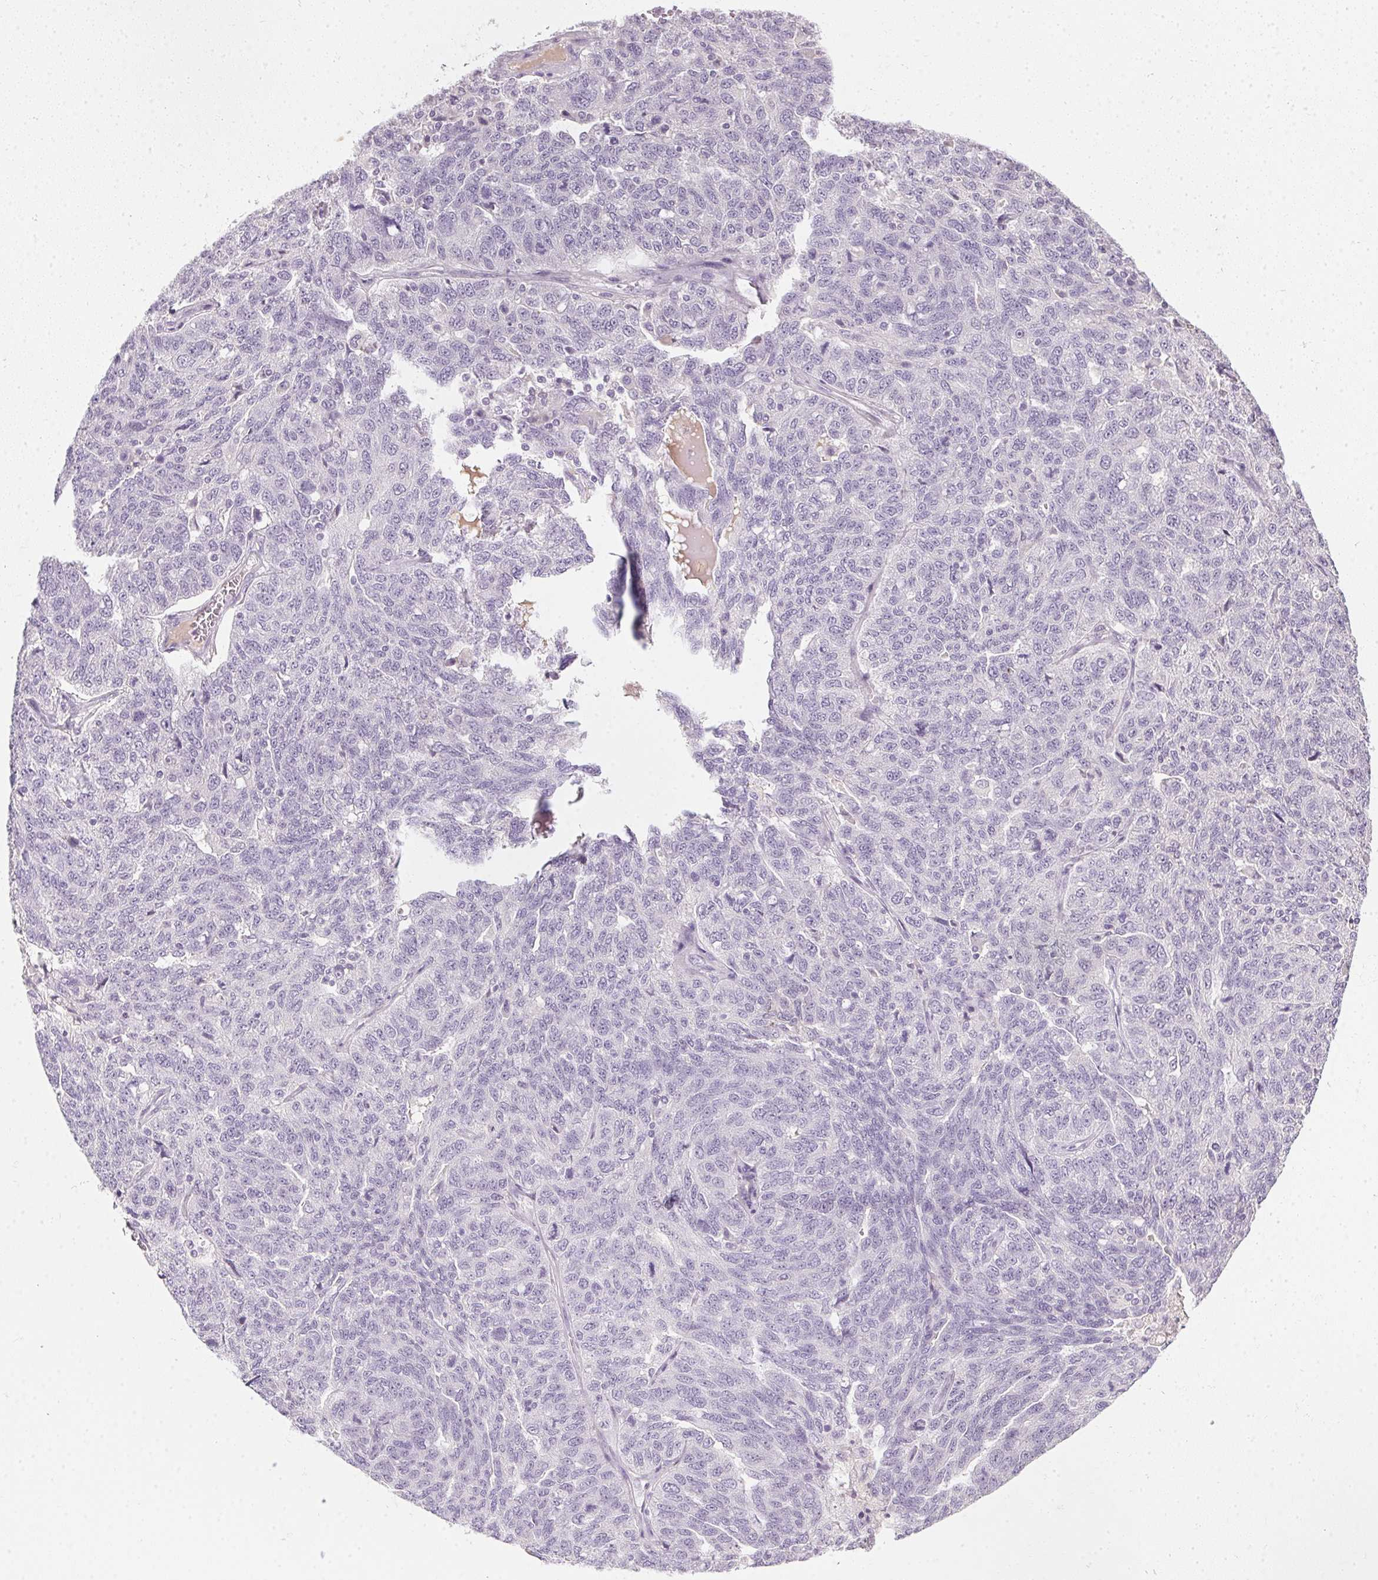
{"staining": {"intensity": "negative", "quantity": "none", "location": "none"}, "tissue": "ovarian cancer", "cell_type": "Tumor cells", "image_type": "cancer", "snomed": [{"axis": "morphology", "description": "Cystadenocarcinoma, serous, NOS"}, {"axis": "topography", "description": "Ovary"}], "caption": "Tumor cells show no significant protein positivity in serous cystadenocarcinoma (ovarian).", "gene": "TMEM72", "patient": {"sex": "female", "age": 71}}